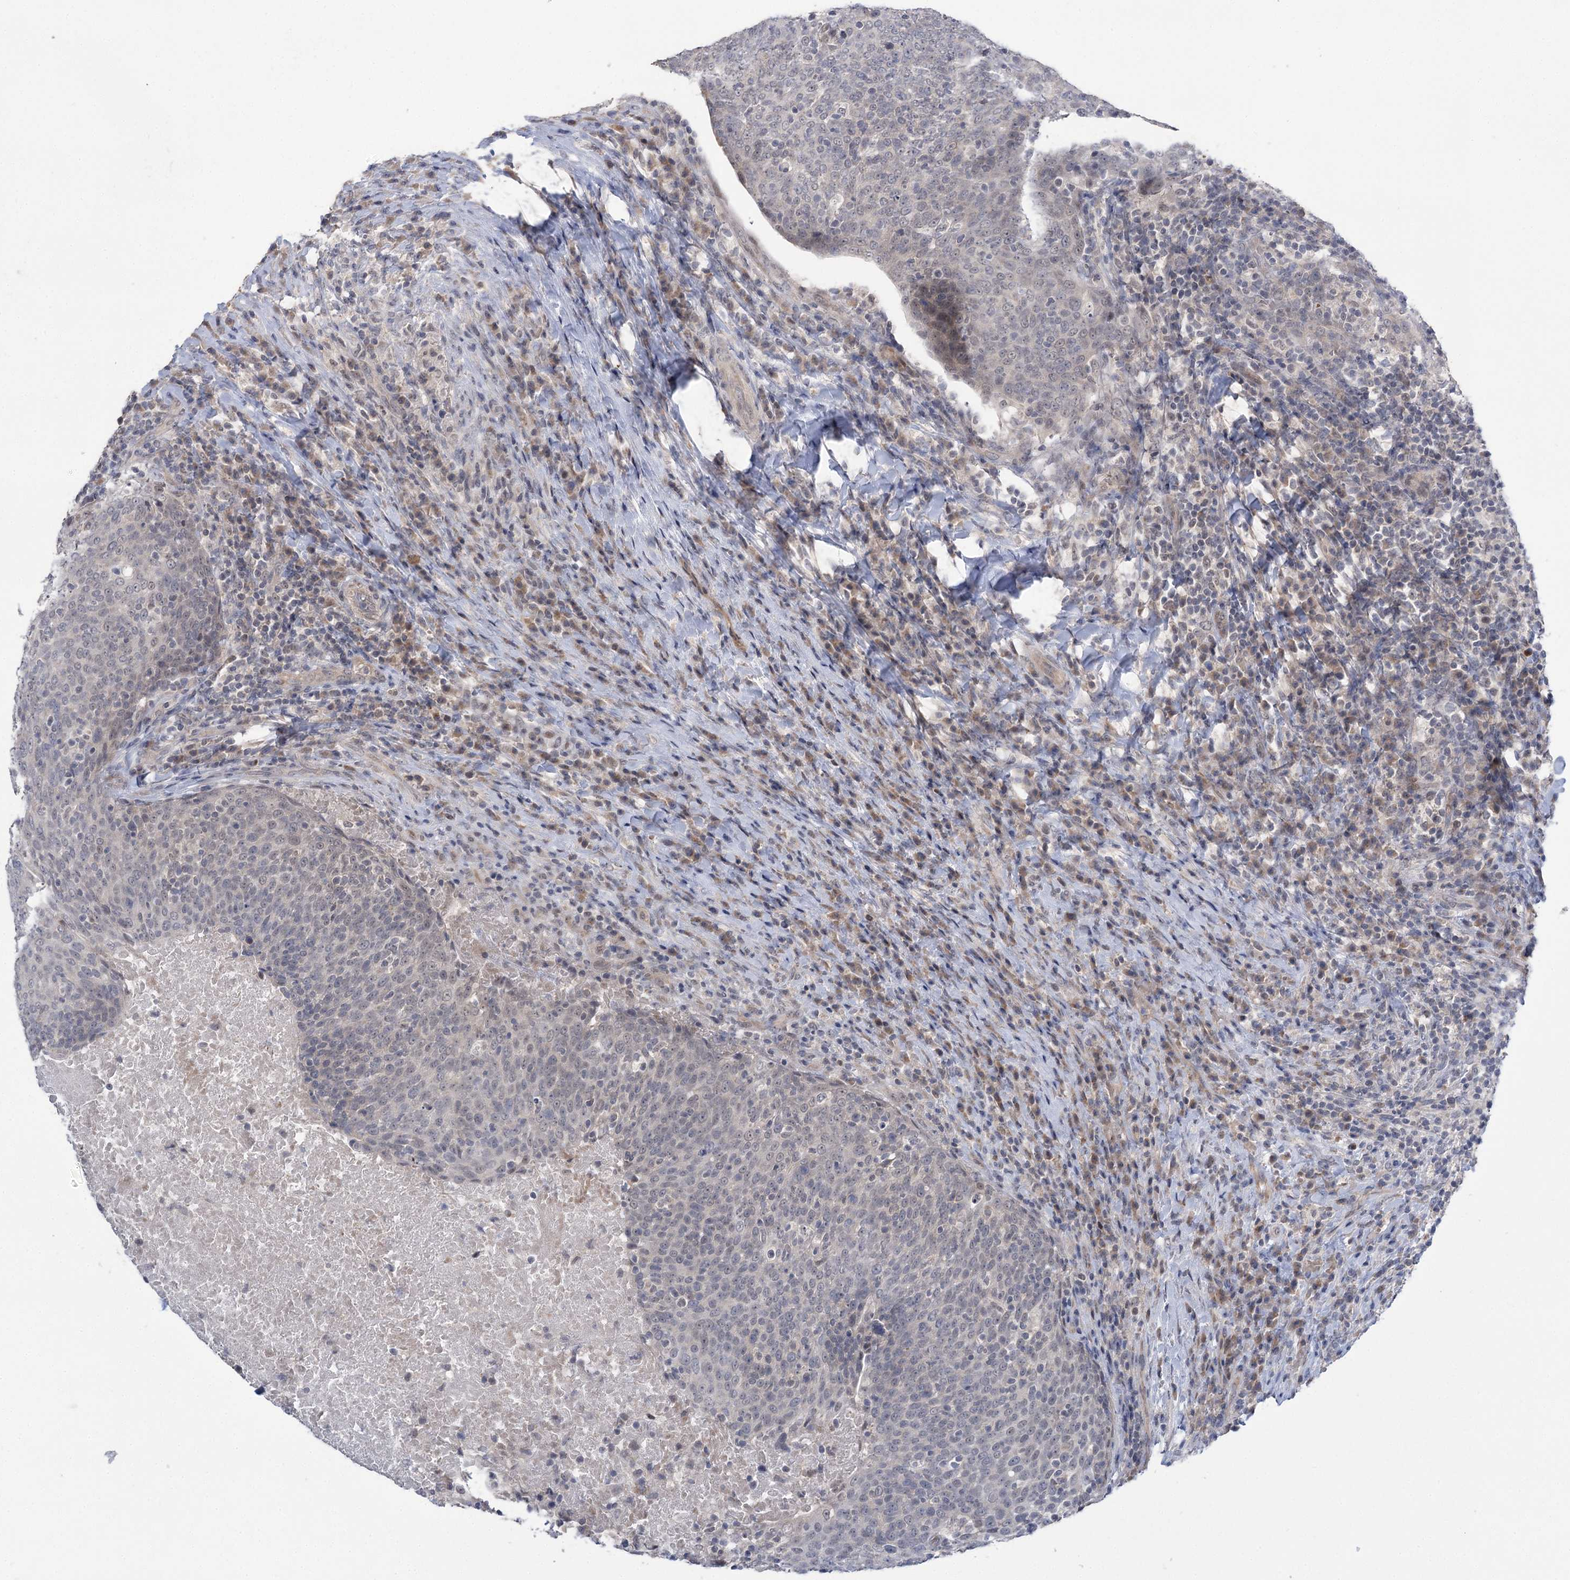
{"staining": {"intensity": "negative", "quantity": "none", "location": "none"}, "tissue": "head and neck cancer", "cell_type": "Tumor cells", "image_type": "cancer", "snomed": [{"axis": "morphology", "description": "Squamous cell carcinoma, NOS"}, {"axis": "morphology", "description": "Squamous cell carcinoma, metastatic, NOS"}, {"axis": "topography", "description": "Lymph node"}, {"axis": "topography", "description": "Head-Neck"}], "caption": "Immunohistochemistry of human head and neck cancer (metastatic squamous cell carcinoma) displays no expression in tumor cells. (IHC, brightfield microscopy, high magnification).", "gene": "PHYHIPL", "patient": {"sex": "male", "age": 62}}